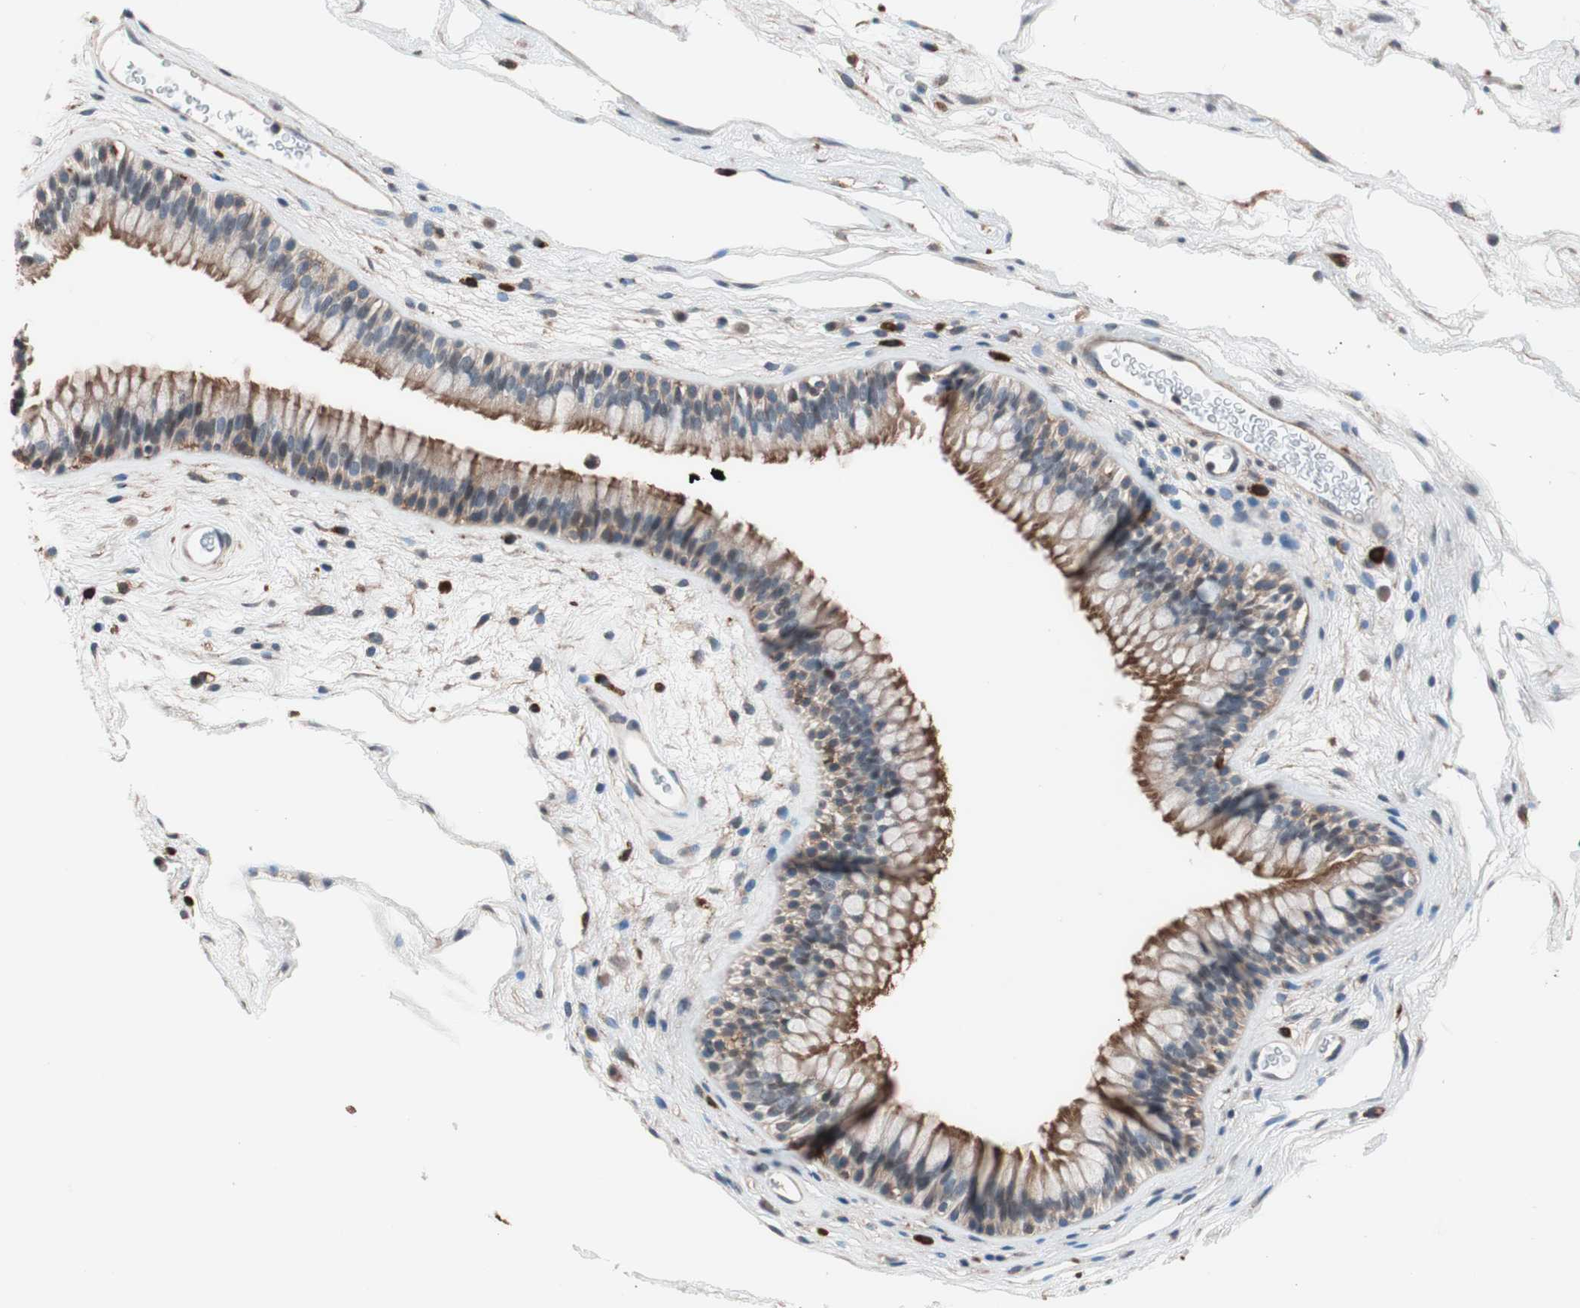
{"staining": {"intensity": "moderate", "quantity": "25%-75%", "location": "cytoplasmic/membranous"}, "tissue": "nasopharynx", "cell_type": "Respiratory epithelial cells", "image_type": "normal", "snomed": [{"axis": "morphology", "description": "Normal tissue, NOS"}, {"axis": "morphology", "description": "Inflammation, NOS"}, {"axis": "topography", "description": "Nasopharynx"}], "caption": "The photomicrograph displays staining of benign nasopharynx, revealing moderate cytoplasmic/membranous protein expression (brown color) within respiratory epithelial cells.", "gene": "LITAF", "patient": {"sex": "male", "age": 48}}